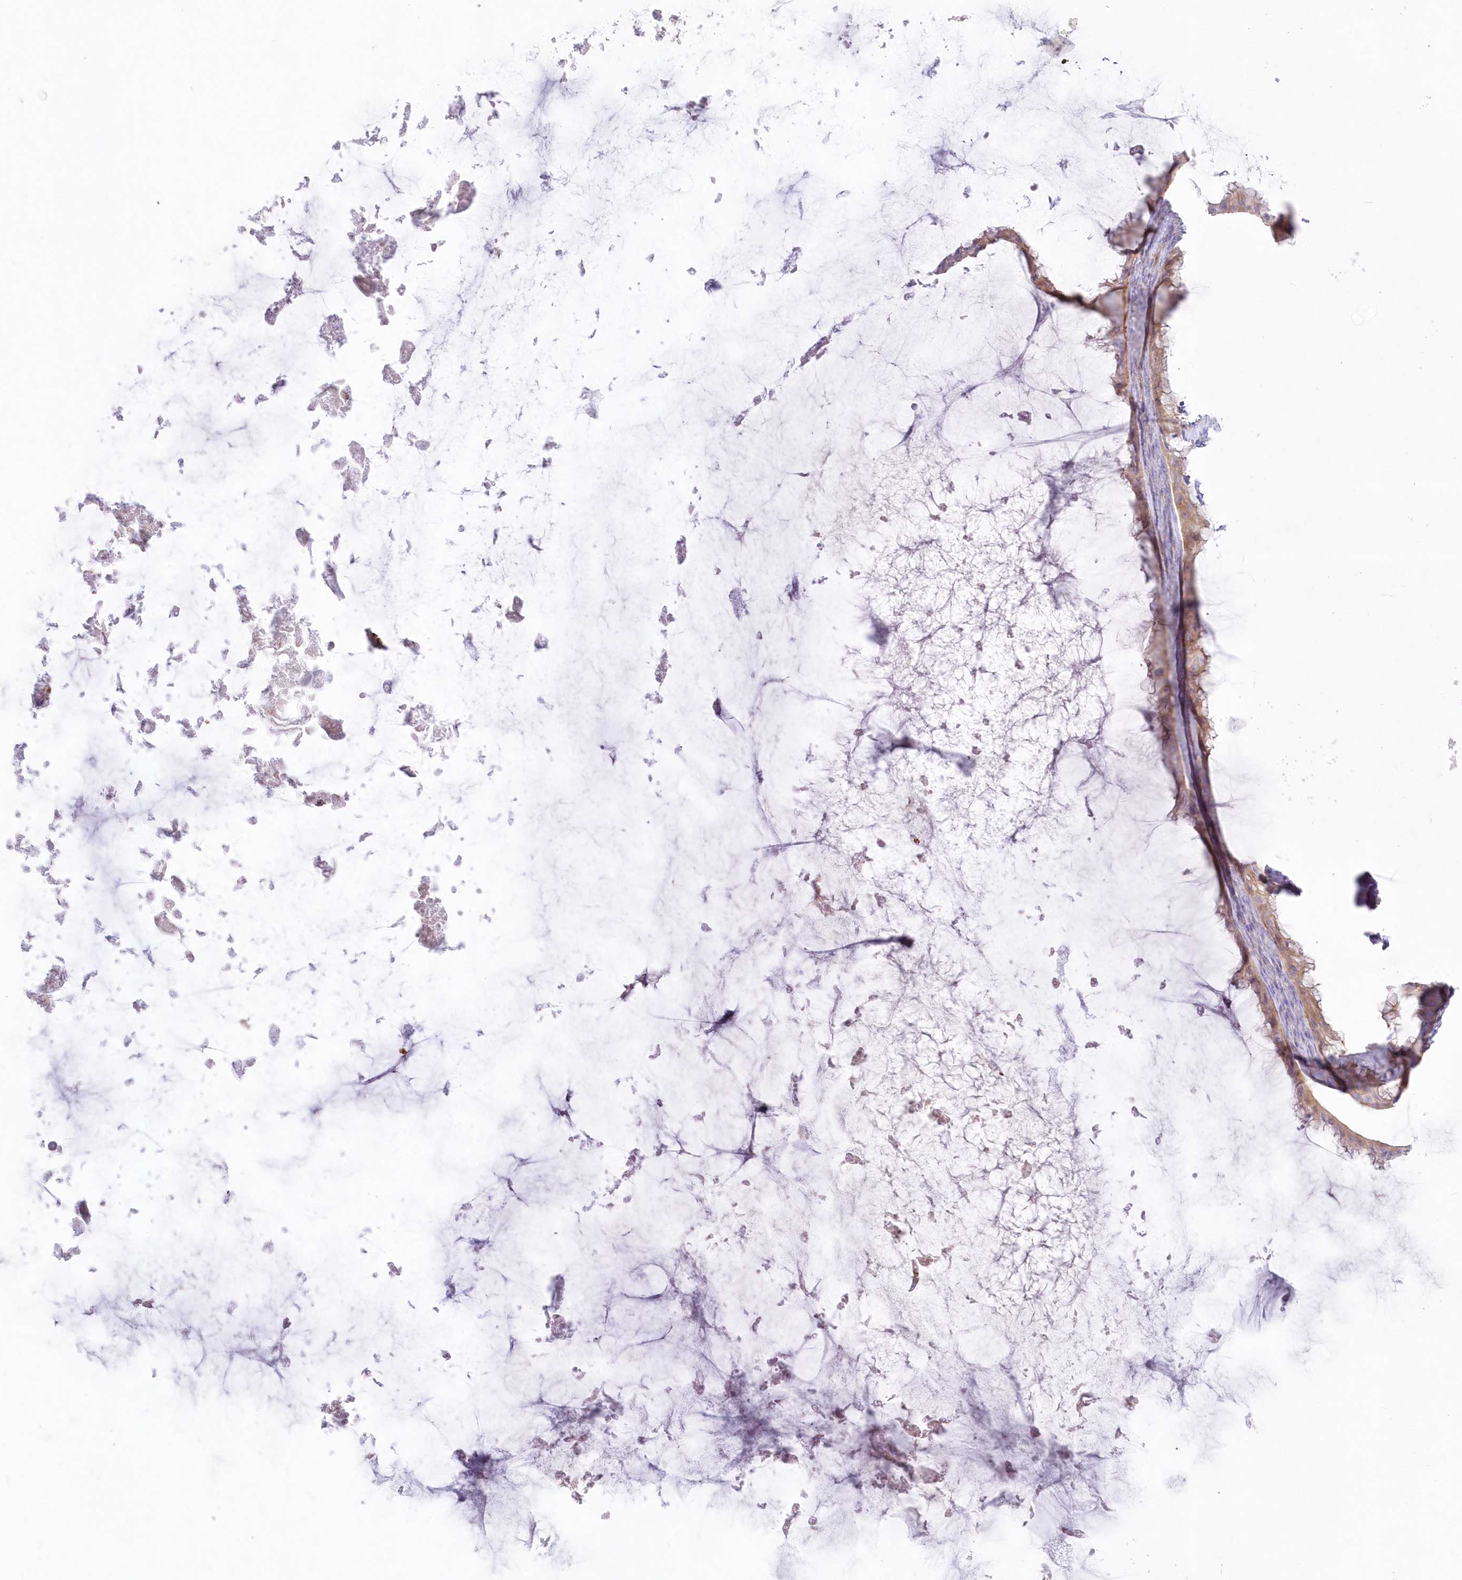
{"staining": {"intensity": "moderate", "quantity": ">75%", "location": "cytoplasmic/membranous"}, "tissue": "ovarian cancer", "cell_type": "Tumor cells", "image_type": "cancer", "snomed": [{"axis": "morphology", "description": "Cystadenocarcinoma, mucinous, NOS"}, {"axis": "topography", "description": "Ovary"}], "caption": "Immunohistochemistry of mucinous cystadenocarcinoma (ovarian) exhibits medium levels of moderate cytoplasmic/membranous staining in about >75% of tumor cells. (DAB = brown stain, brightfield microscopy at high magnification).", "gene": "ZNF843", "patient": {"sex": "female", "age": 61}}